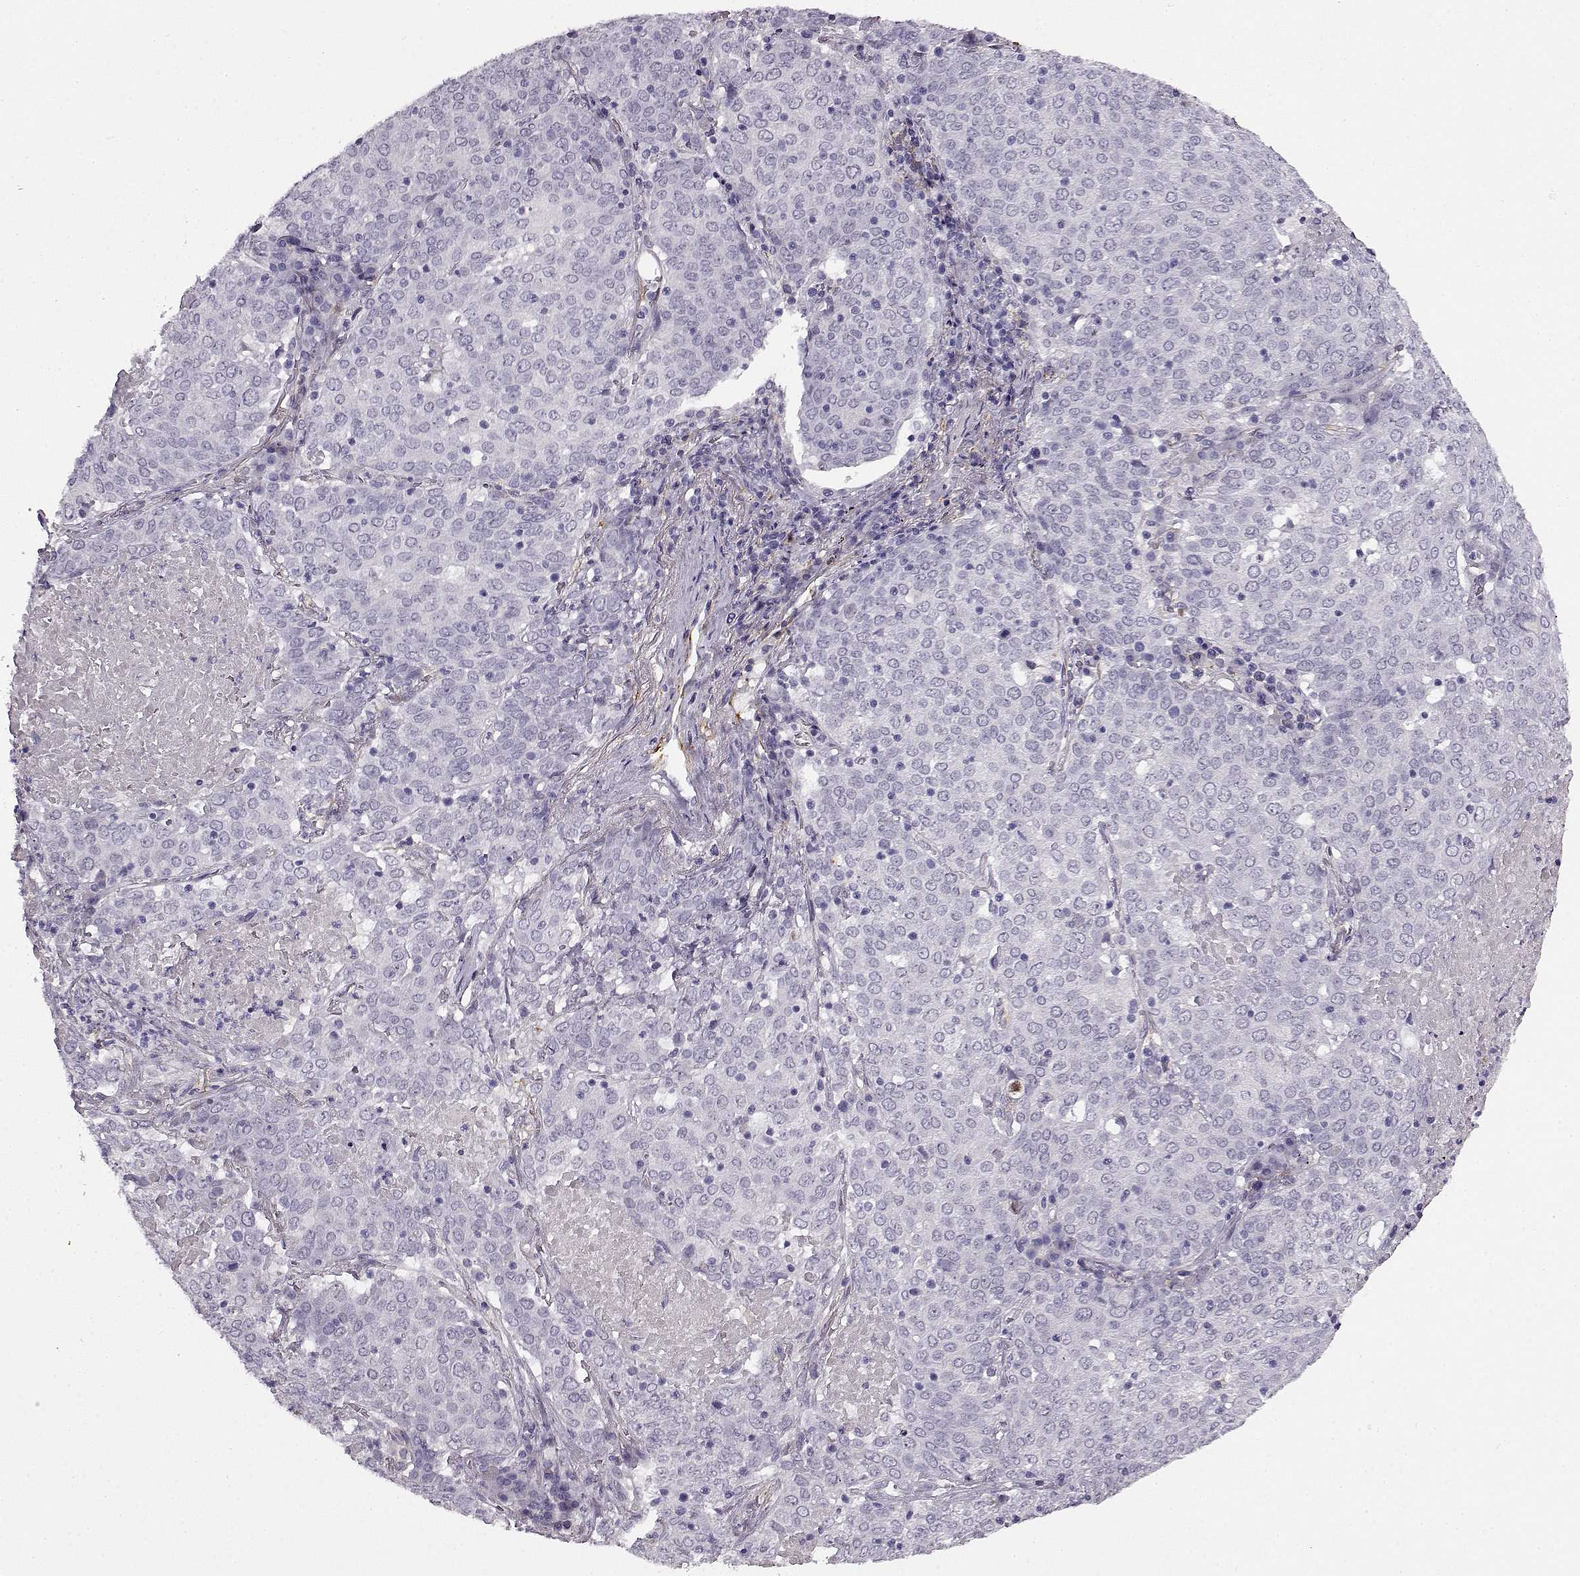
{"staining": {"intensity": "negative", "quantity": "none", "location": "none"}, "tissue": "lung cancer", "cell_type": "Tumor cells", "image_type": "cancer", "snomed": [{"axis": "morphology", "description": "Squamous cell carcinoma, NOS"}, {"axis": "topography", "description": "Lung"}], "caption": "A photomicrograph of lung cancer (squamous cell carcinoma) stained for a protein demonstrates no brown staining in tumor cells. Nuclei are stained in blue.", "gene": "TRIM69", "patient": {"sex": "male", "age": 82}}